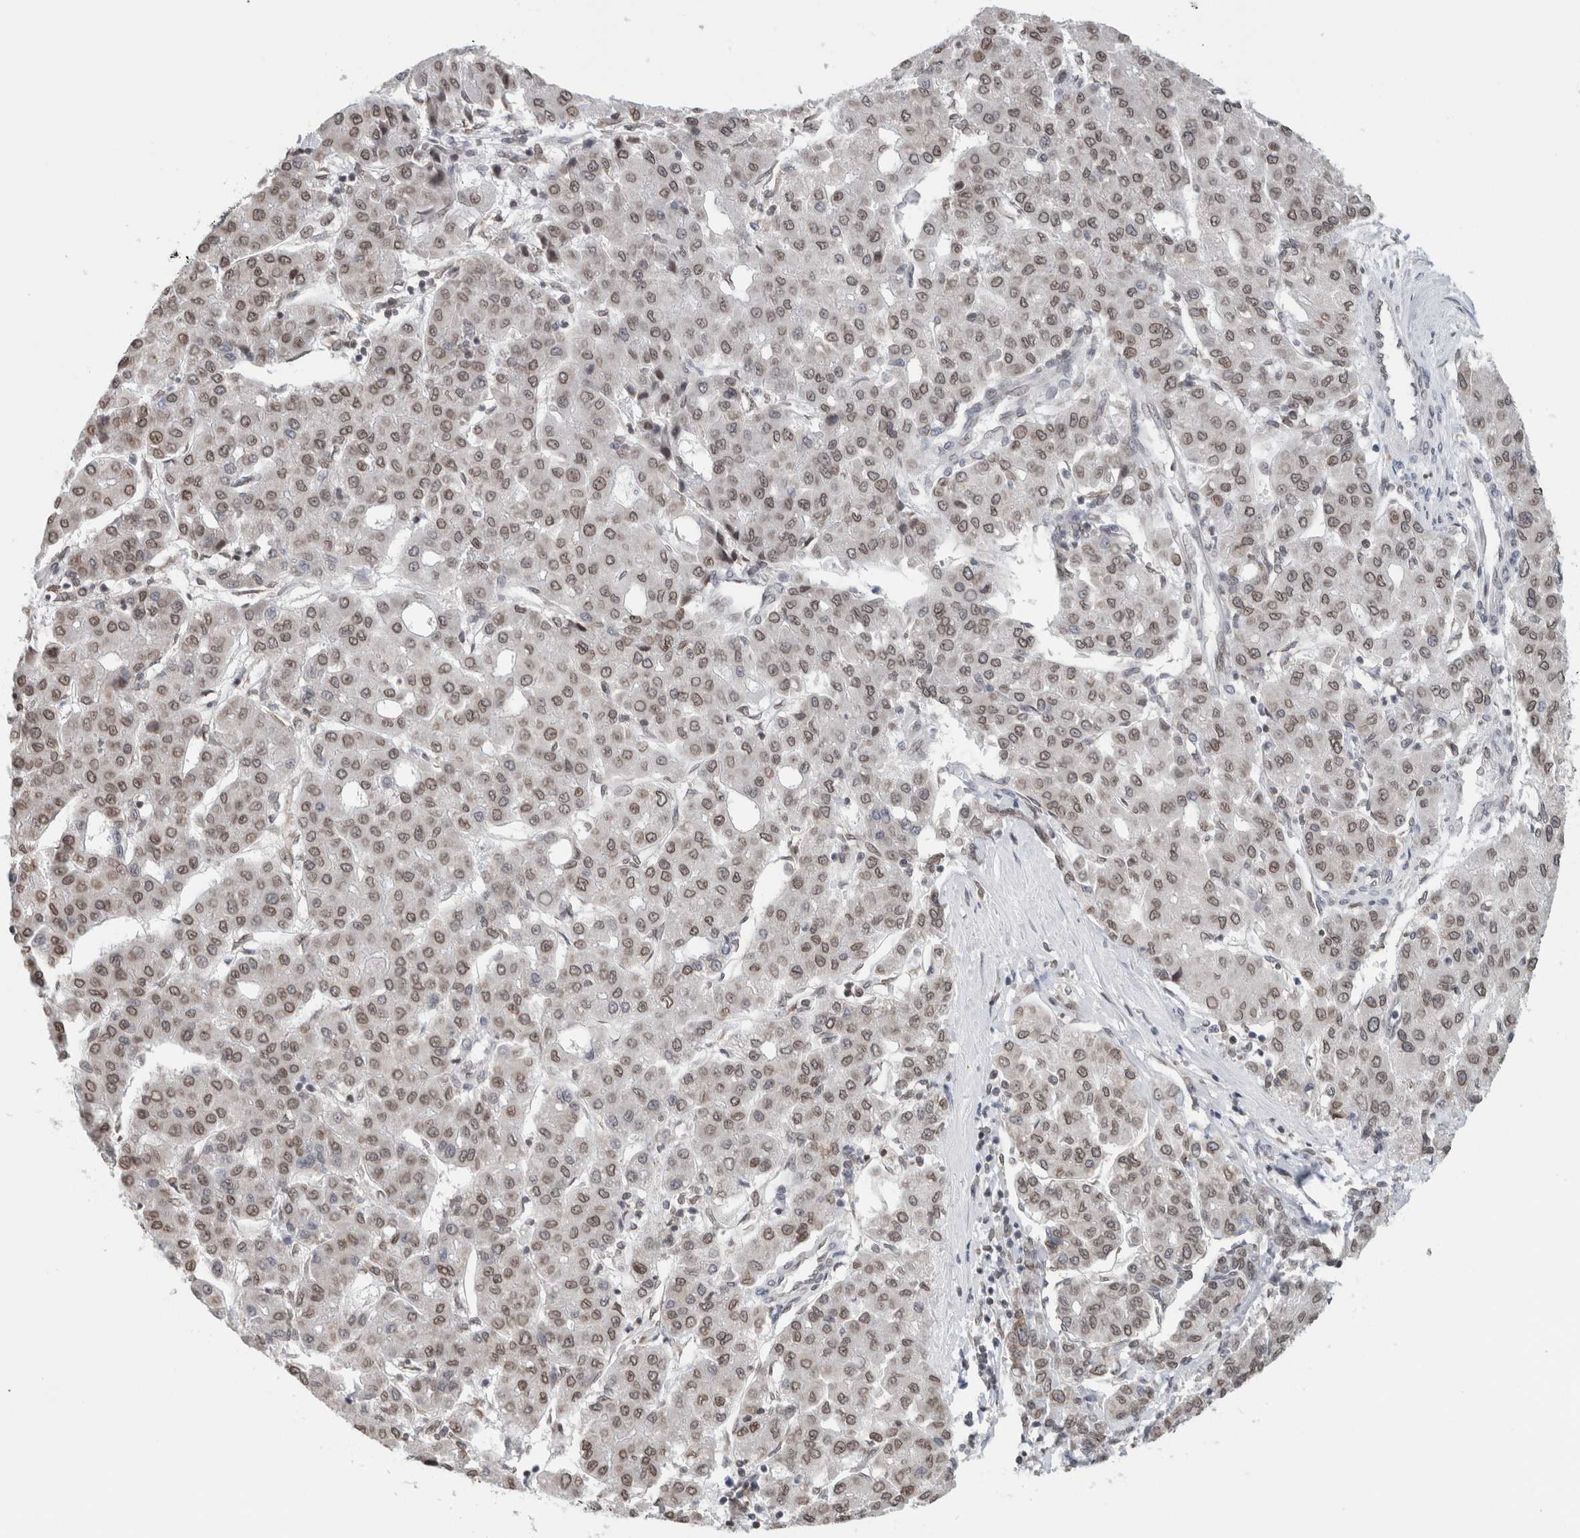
{"staining": {"intensity": "moderate", "quantity": ">75%", "location": "cytoplasmic/membranous,nuclear"}, "tissue": "liver cancer", "cell_type": "Tumor cells", "image_type": "cancer", "snomed": [{"axis": "morphology", "description": "Carcinoma, Hepatocellular, NOS"}, {"axis": "topography", "description": "Liver"}], "caption": "IHC image of human liver cancer (hepatocellular carcinoma) stained for a protein (brown), which displays medium levels of moderate cytoplasmic/membranous and nuclear expression in approximately >75% of tumor cells.", "gene": "RBMX2", "patient": {"sex": "male", "age": 65}}